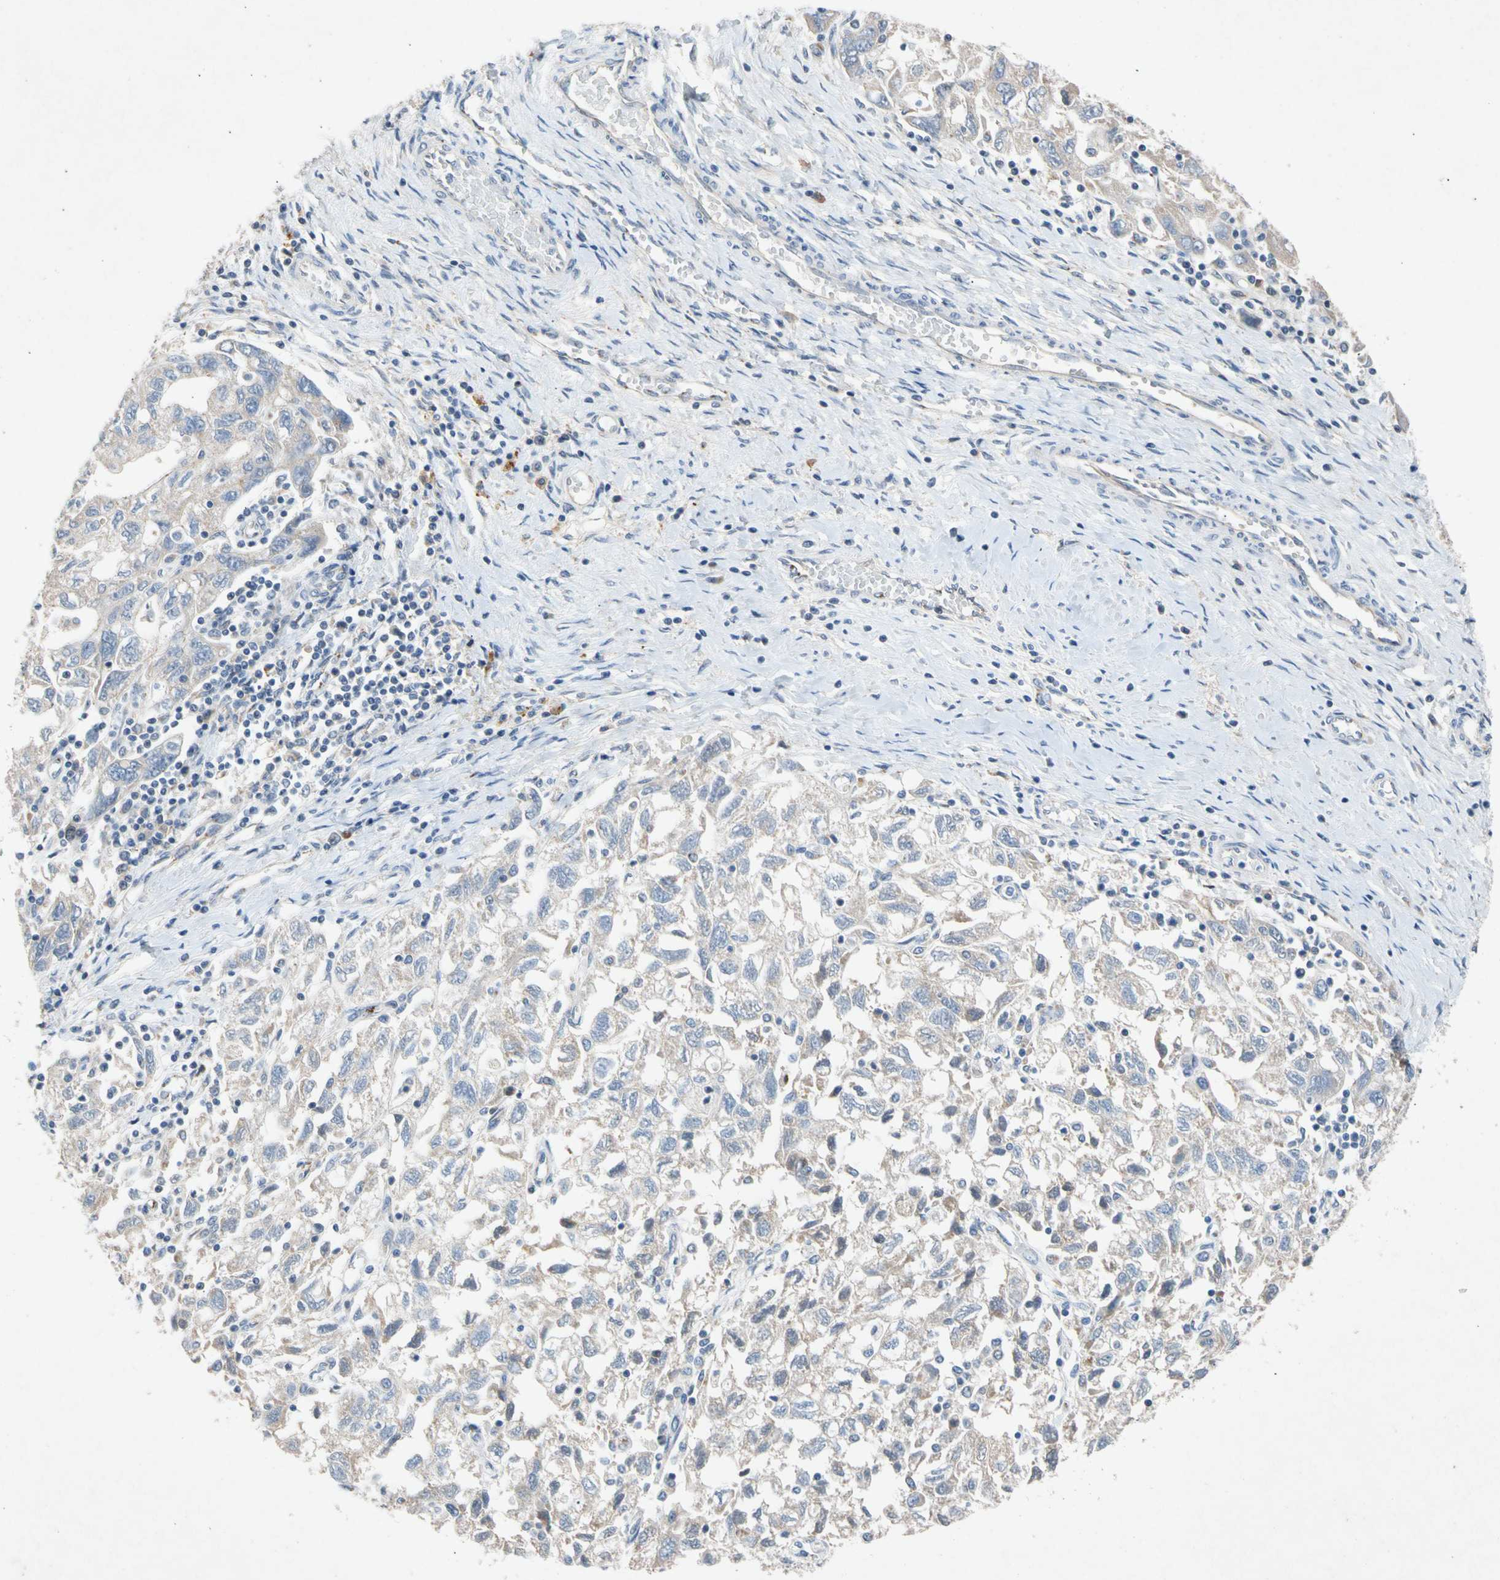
{"staining": {"intensity": "negative", "quantity": "none", "location": "none"}, "tissue": "ovarian cancer", "cell_type": "Tumor cells", "image_type": "cancer", "snomed": [{"axis": "morphology", "description": "Carcinoma, NOS"}, {"axis": "morphology", "description": "Cystadenocarcinoma, serous, NOS"}, {"axis": "topography", "description": "Ovary"}], "caption": "Histopathology image shows no significant protein staining in tumor cells of ovarian carcinoma.", "gene": "GASK1B", "patient": {"sex": "female", "age": 69}}